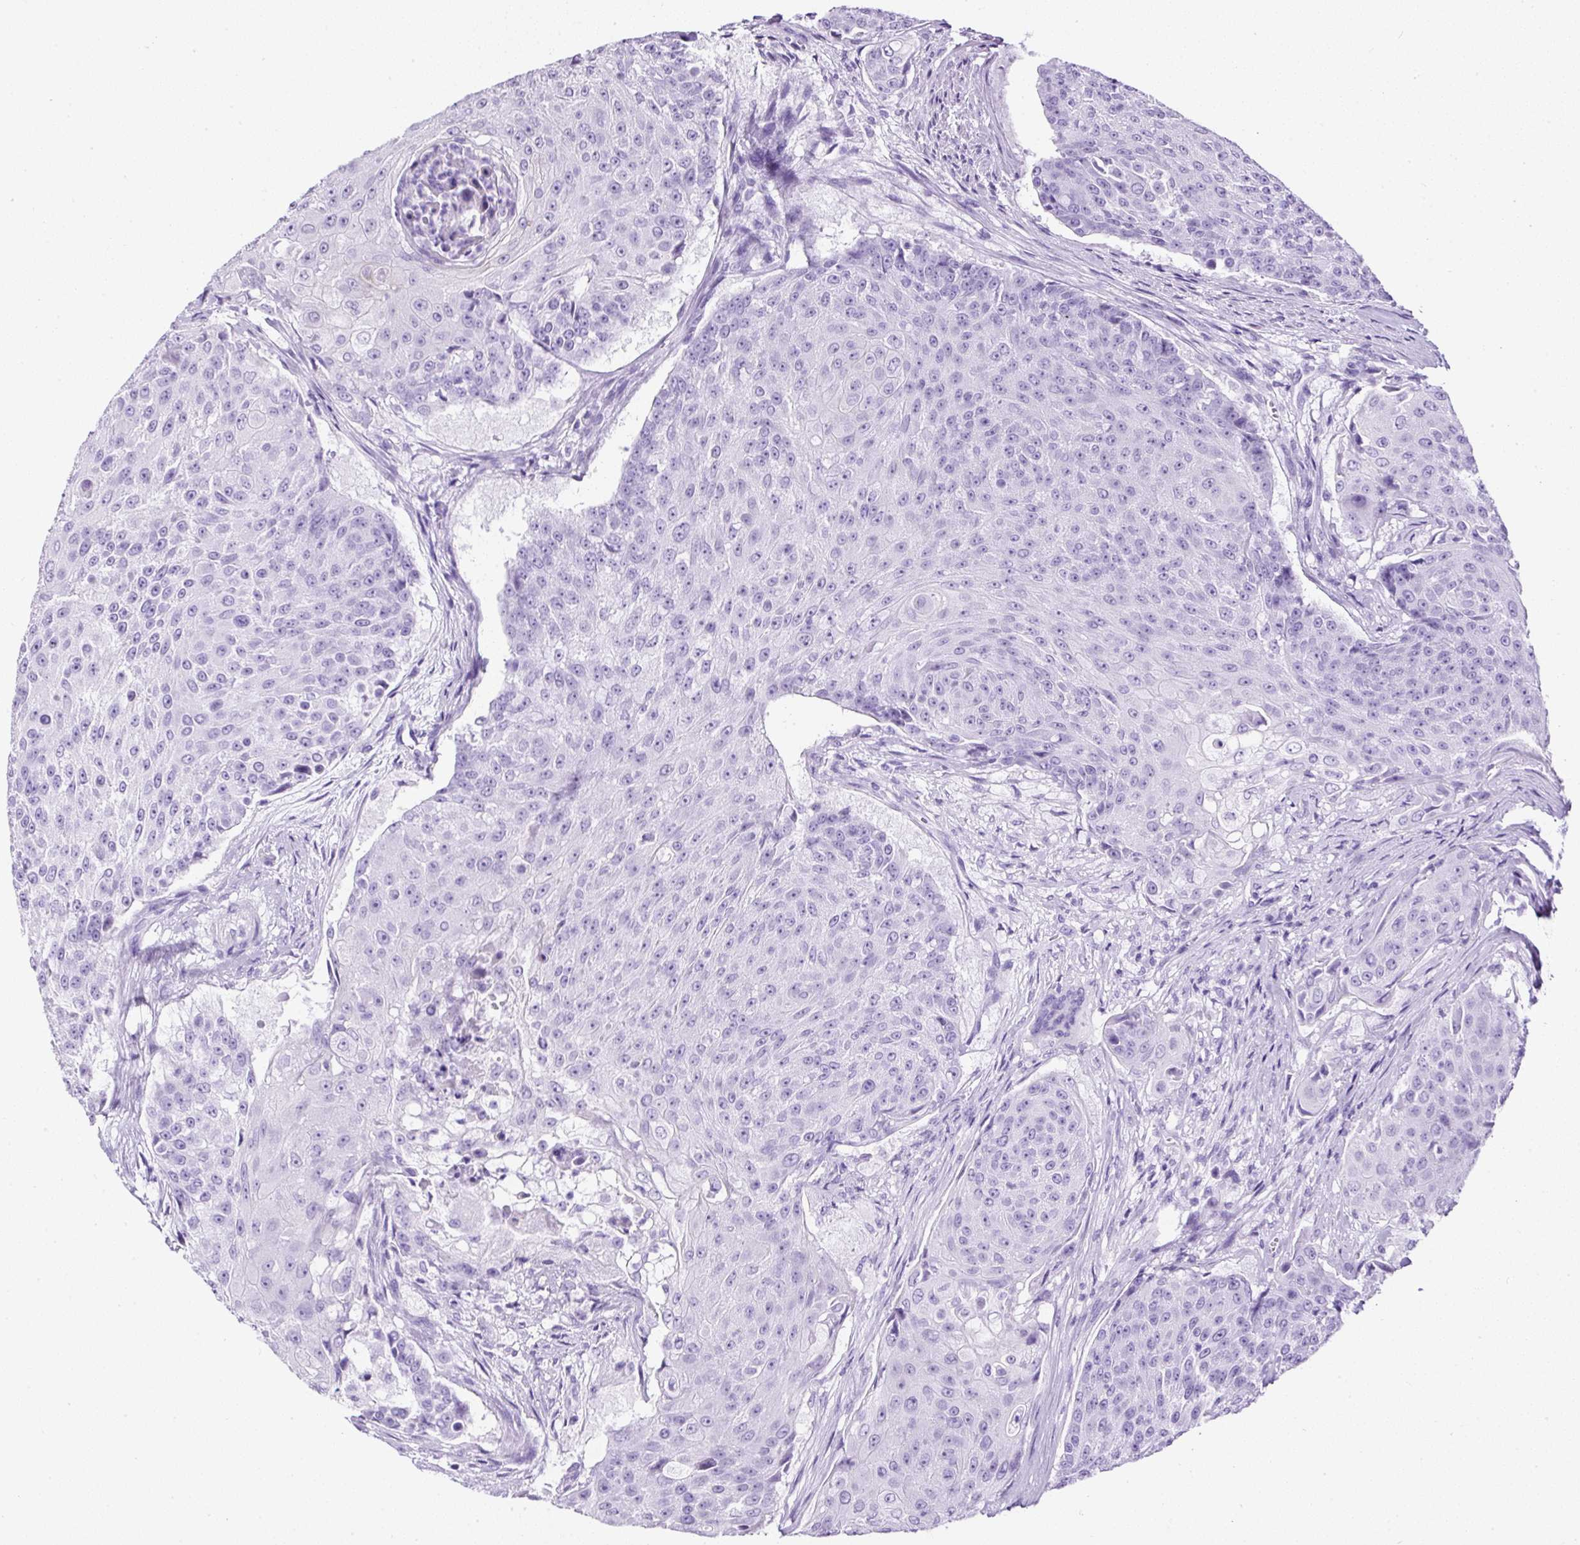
{"staining": {"intensity": "negative", "quantity": "none", "location": "none"}, "tissue": "urothelial cancer", "cell_type": "Tumor cells", "image_type": "cancer", "snomed": [{"axis": "morphology", "description": "Urothelial carcinoma, High grade"}, {"axis": "topography", "description": "Urinary bladder"}], "caption": "The immunohistochemistry histopathology image has no significant positivity in tumor cells of urothelial carcinoma (high-grade) tissue.", "gene": "NTS", "patient": {"sex": "female", "age": 63}}